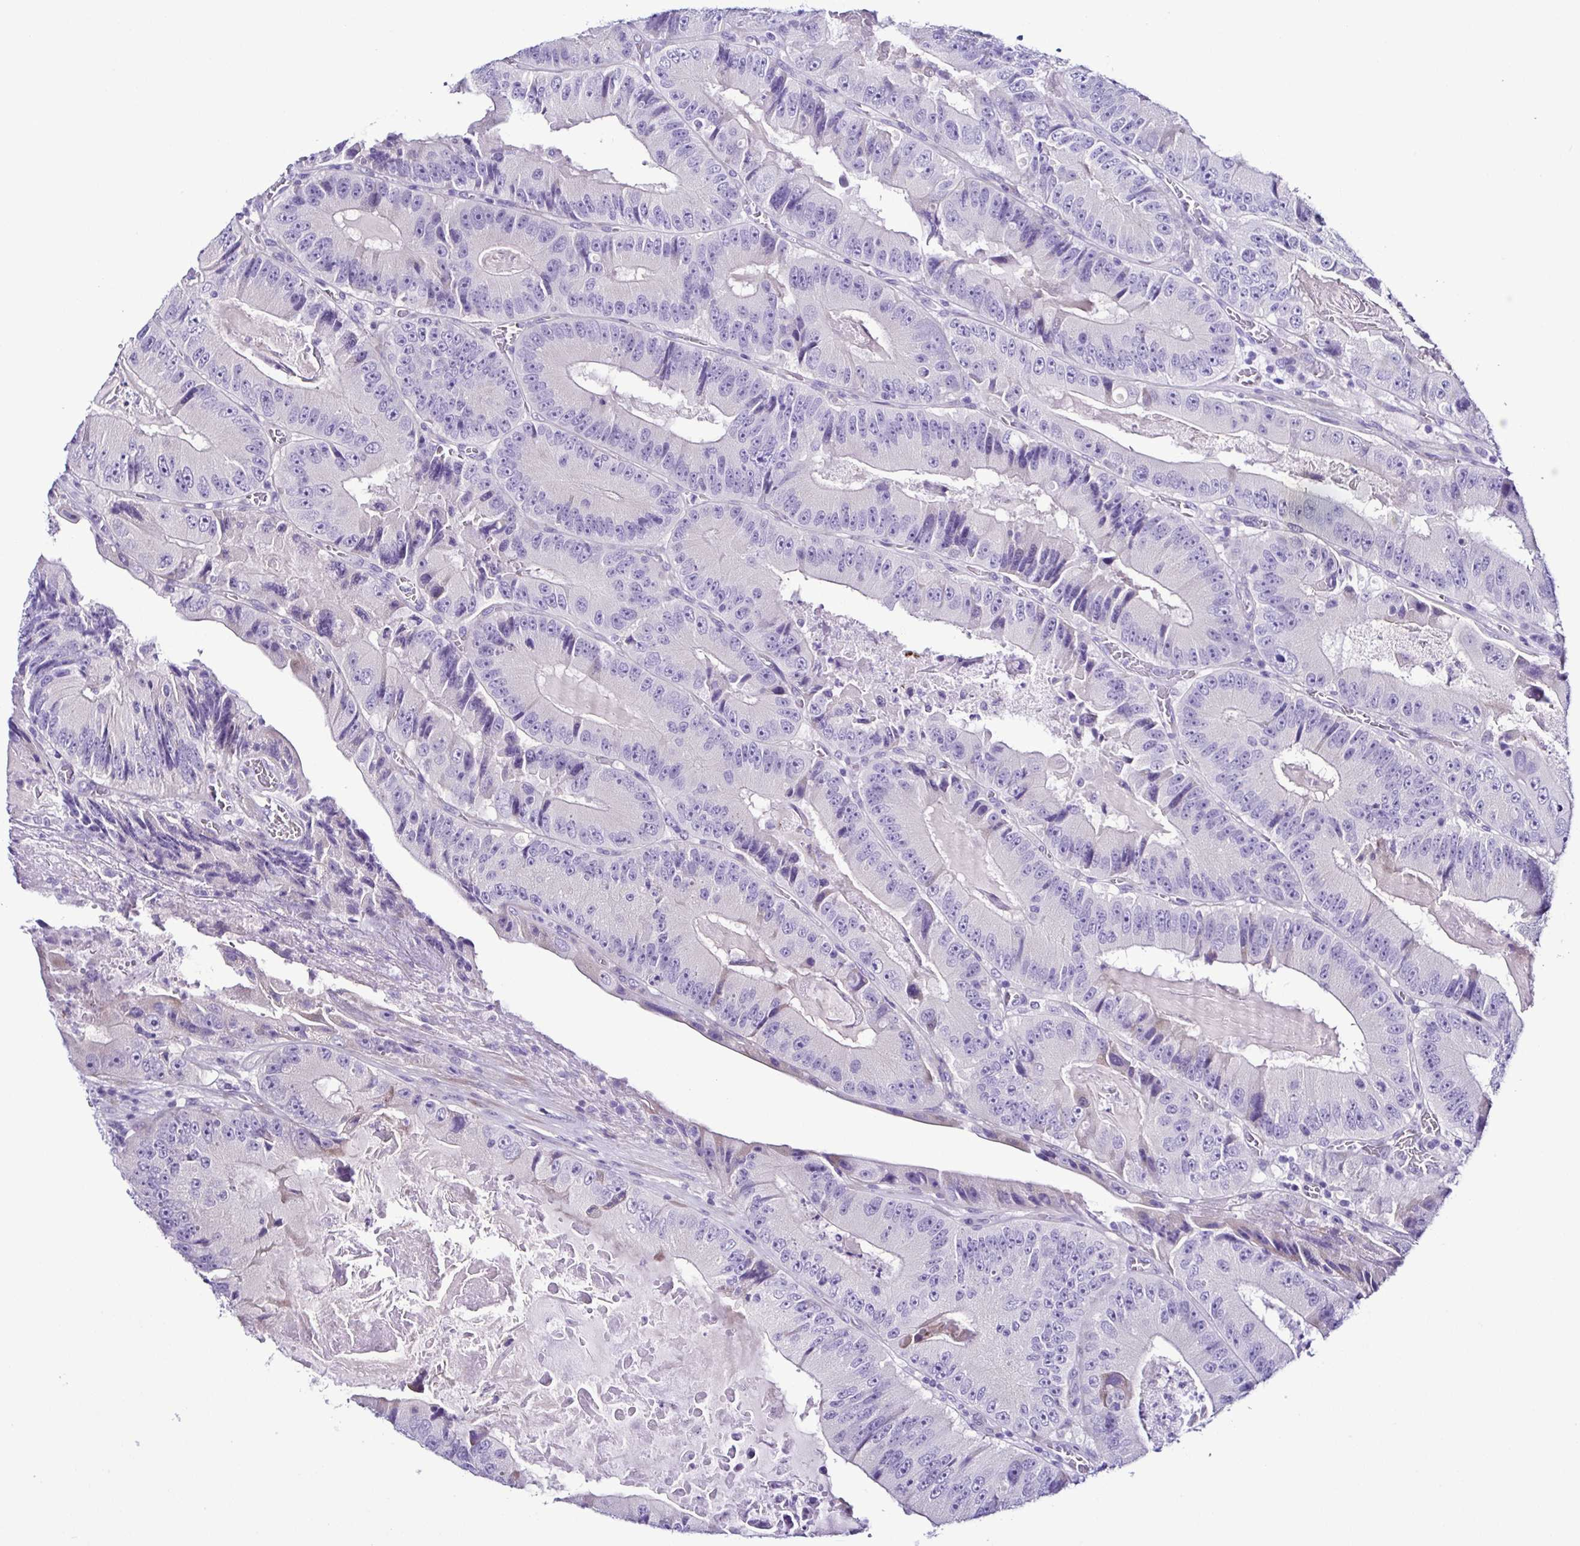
{"staining": {"intensity": "negative", "quantity": "none", "location": "none"}, "tissue": "colorectal cancer", "cell_type": "Tumor cells", "image_type": "cancer", "snomed": [{"axis": "morphology", "description": "Adenocarcinoma, NOS"}, {"axis": "topography", "description": "Colon"}], "caption": "Colorectal adenocarcinoma was stained to show a protein in brown. There is no significant expression in tumor cells.", "gene": "SRL", "patient": {"sex": "female", "age": 86}}